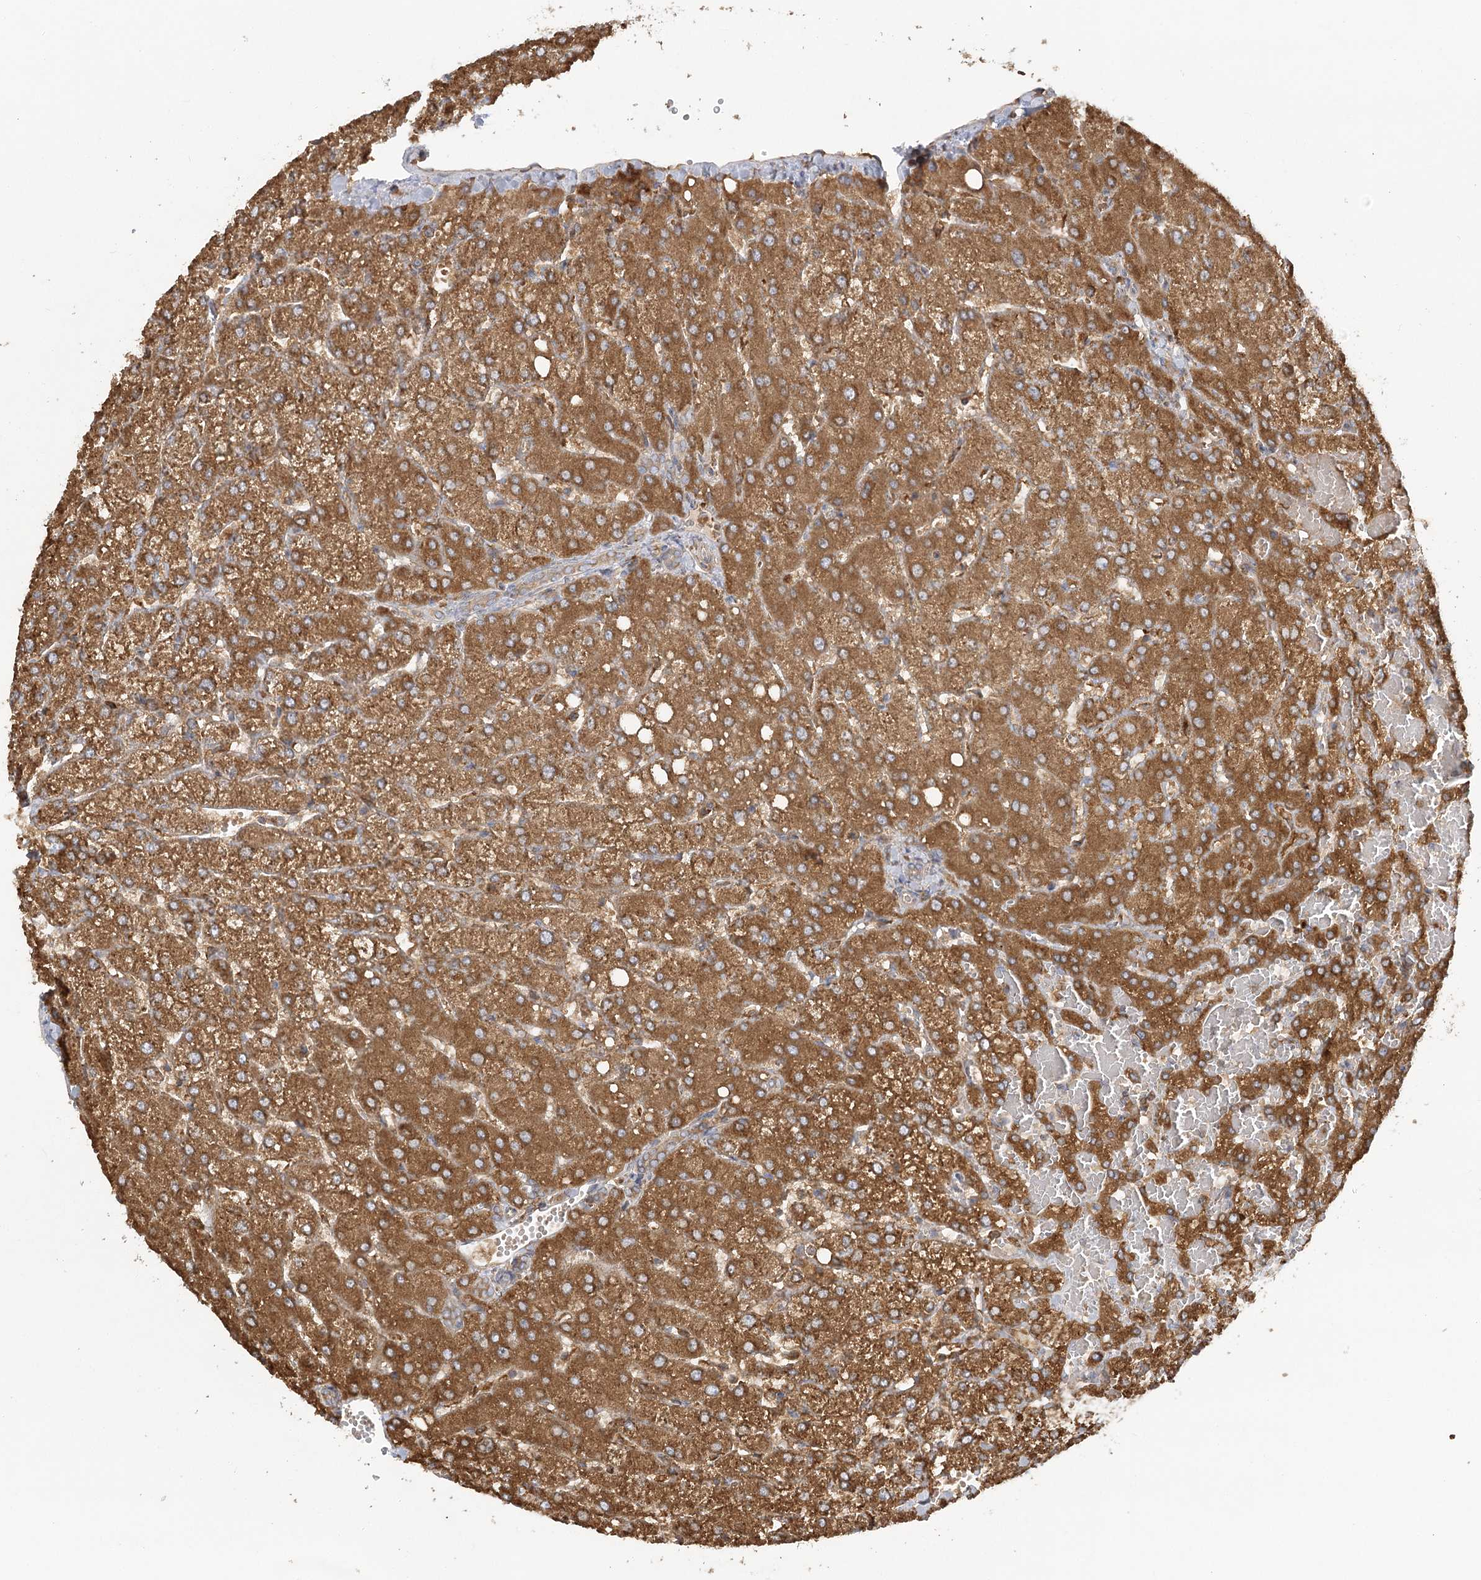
{"staining": {"intensity": "moderate", "quantity": ">75%", "location": "cytoplasmic/membranous"}, "tissue": "liver", "cell_type": "Cholangiocytes", "image_type": "normal", "snomed": [{"axis": "morphology", "description": "Normal tissue, NOS"}, {"axis": "topography", "description": "Liver"}], "caption": "DAB immunohistochemical staining of unremarkable liver reveals moderate cytoplasmic/membranous protein expression in about >75% of cholangiocytes. (DAB (3,3'-diaminobenzidine) IHC with brightfield microscopy, high magnification).", "gene": "ACAP2", "patient": {"sex": "female", "age": 54}}